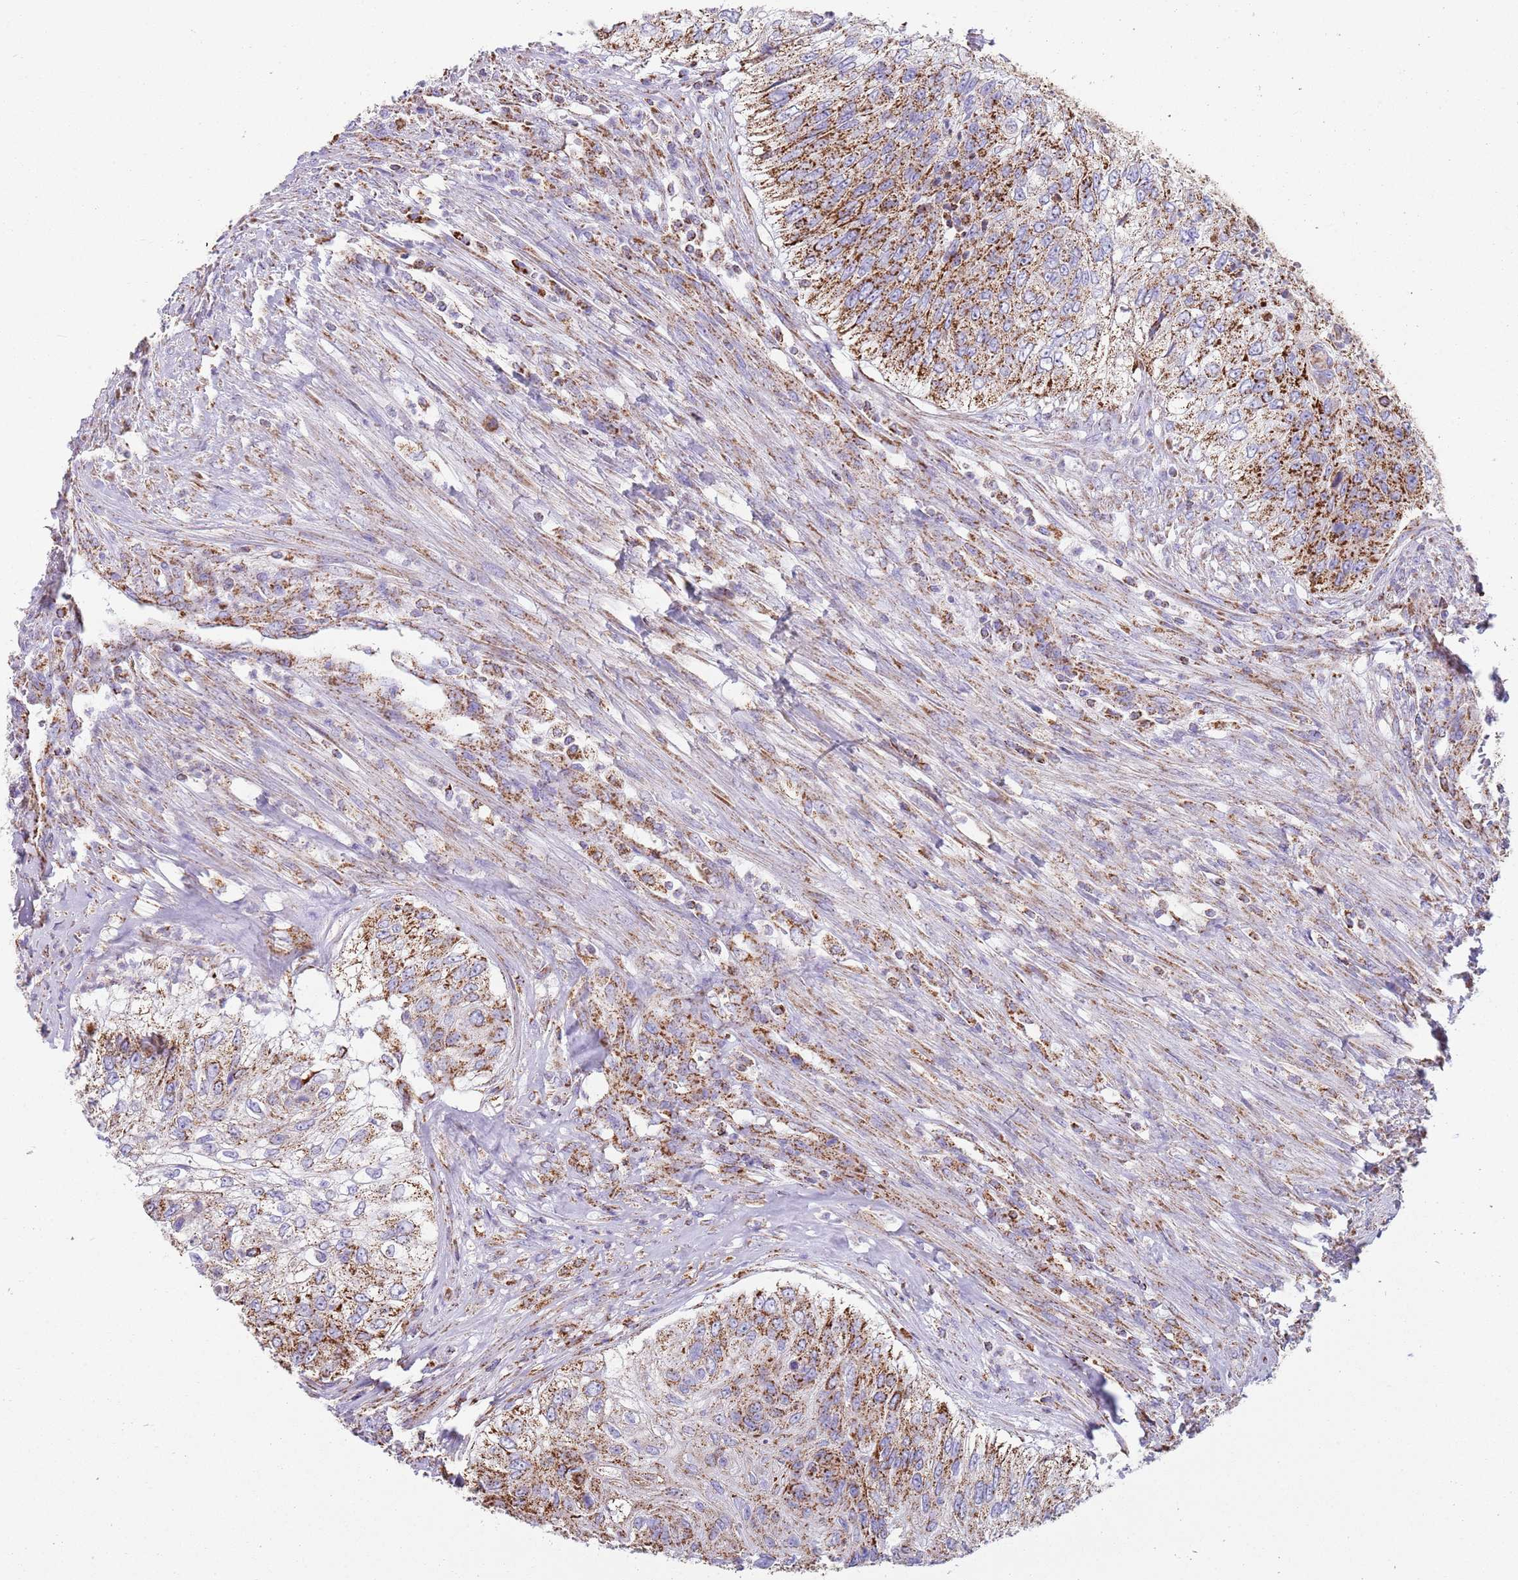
{"staining": {"intensity": "strong", "quantity": ">75%", "location": "cytoplasmic/membranous"}, "tissue": "urothelial cancer", "cell_type": "Tumor cells", "image_type": "cancer", "snomed": [{"axis": "morphology", "description": "Urothelial carcinoma, High grade"}, {"axis": "topography", "description": "Urinary bladder"}], "caption": "An immunohistochemistry image of tumor tissue is shown. Protein staining in brown labels strong cytoplasmic/membranous positivity in urothelial carcinoma (high-grade) within tumor cells. The protein is stained brown, and the nuclei are stained in blue (DAB IHC with brightfield microscopy, high magnification).", "gene": "TTLL1", "patient": {"sex": "female", "age": 60}}